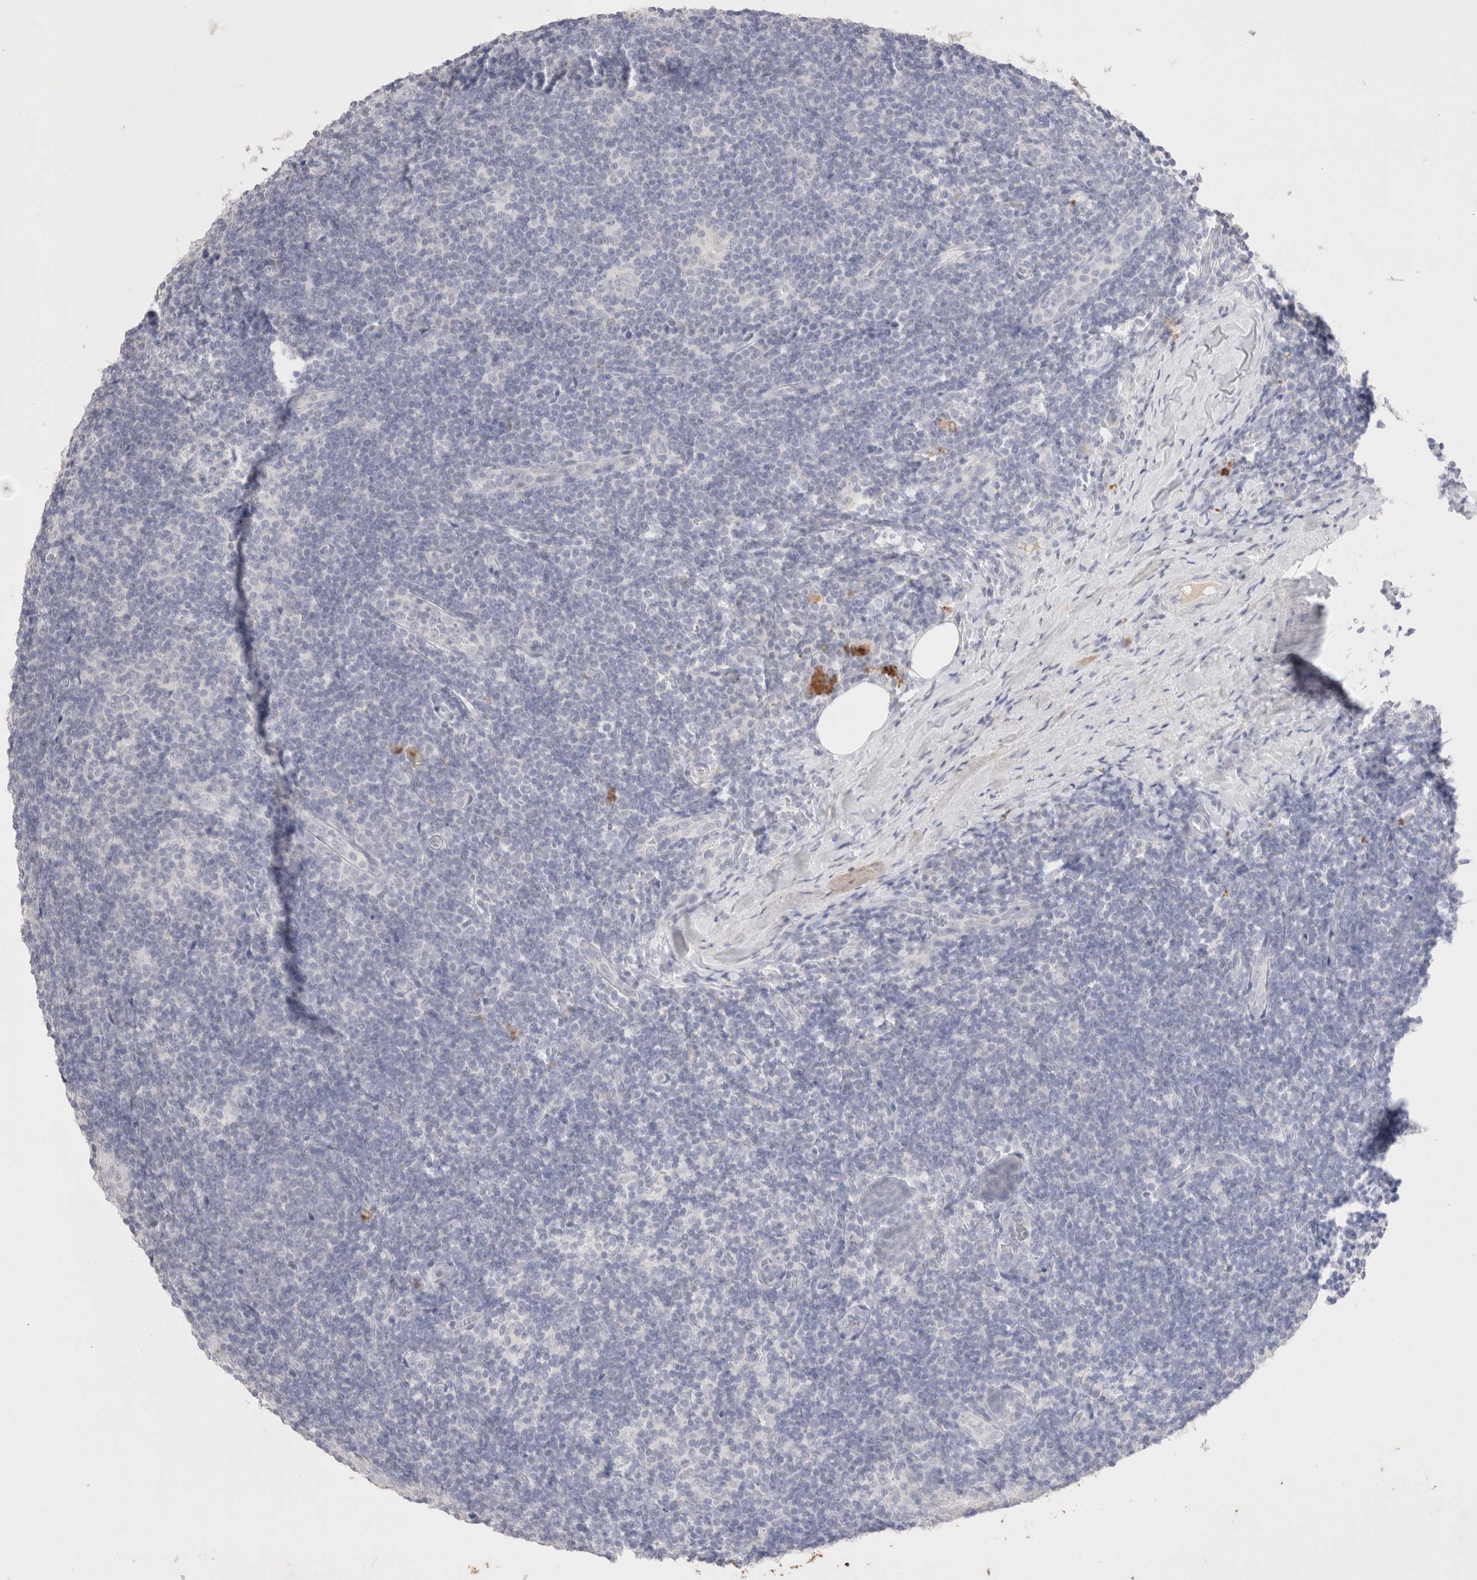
{"staining": {"intensity": "negative", "quantity": "none", "location": "none"}, "tissue": "tonsil", "cell_type": "Germinal center cells", "image_type": "normal", "snomed": [{"axis": "morphology", "description": "Normal tissue, NOS"}, {"axis": "topography", "description": "Tonsil"}], "caption": "This is an immunohistochemistry (IHC) photomicrograph of normal human tonsil. There is no staining in germinal center cells.", "gene": "EPCAM", "patient": {"sex": "male", "age": 37}}